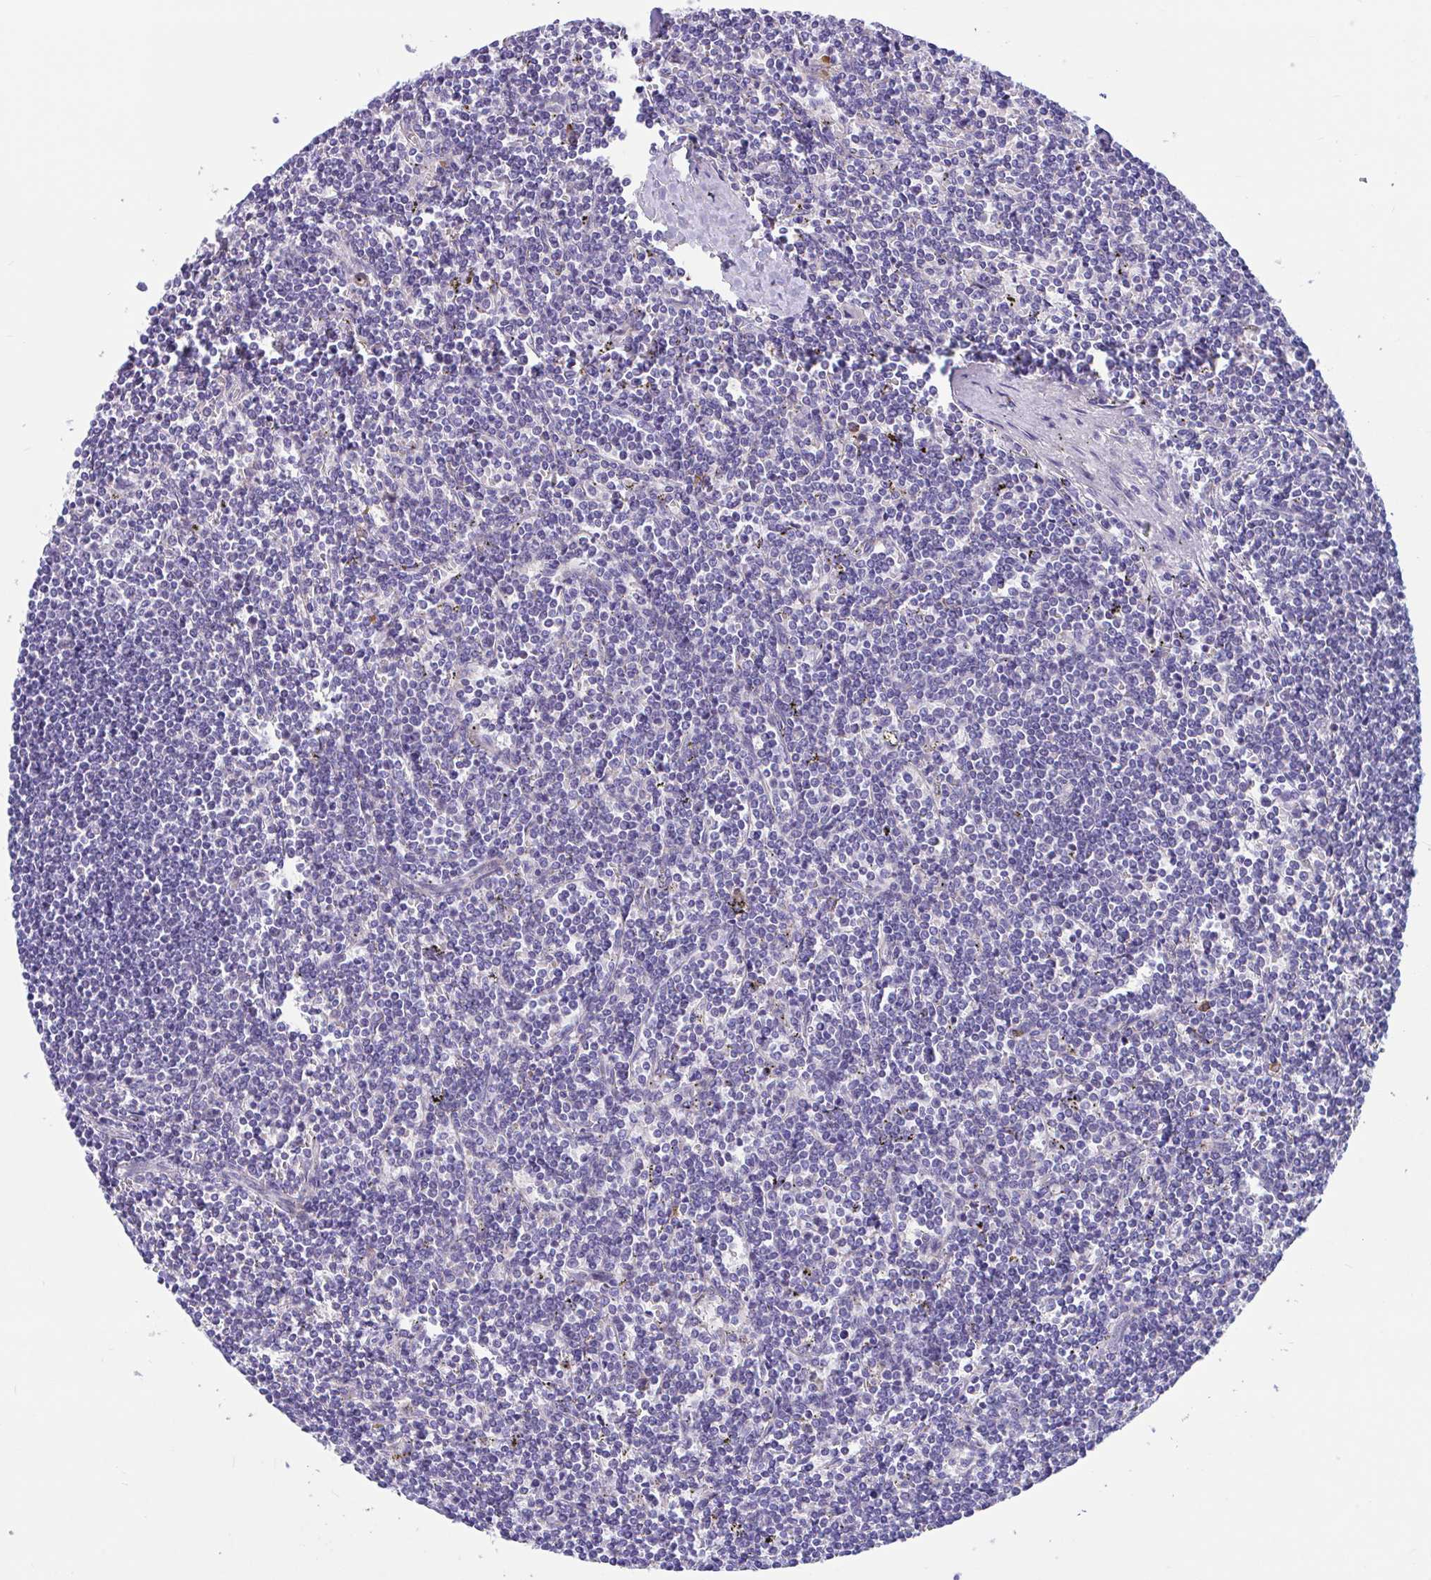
{"staining": {"intensity": "negative", "quantity": "none", "location": "none"}, "tissue": "lymphoma", "cell_type": "Tumor cells", "image_type": "cancer", "snomed": [{"axis": "morphology", "description": "Malignant lymphoma, non-Hodgkin's type, Low grade"}, {"axis": "topography", "description": "Spleen"}], "caption": "Human low-grade malignant lymphoma, non-Hodgkin's type stained for a protein using immunohistochemistry (IHC) exhibits no staining in tumor cells.", "gene": "WBP1", "patient": {"sex": "male", "age": 78}}